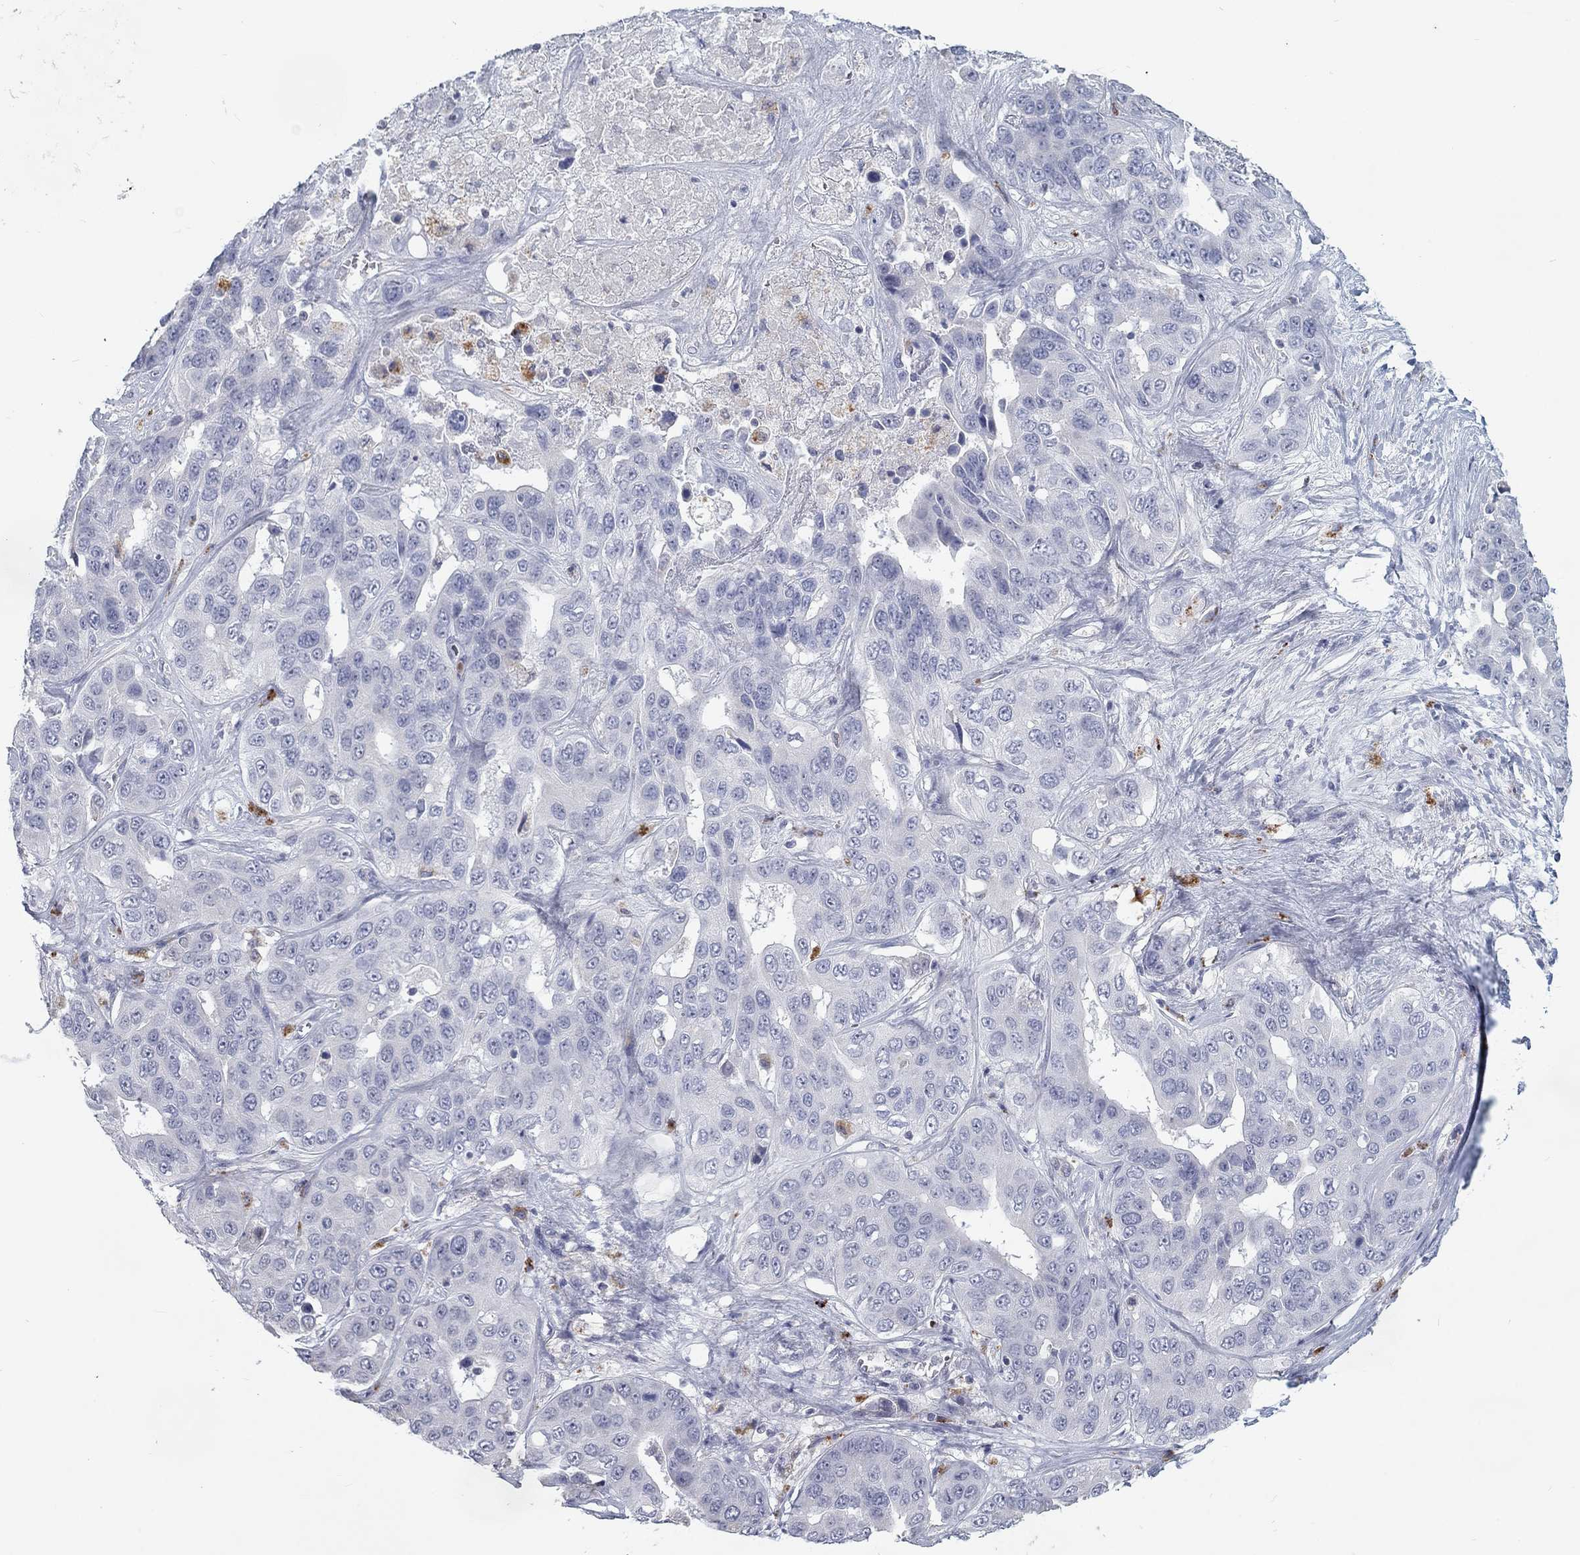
{"staining": {"intensity": "negative", "quantity": "none", "location": "none"}, "tissue": "liver cancer", "cell_type": "Tumor cells", "image_type": "cancer", "snomed": [{"axis": "morphology", "description": "Cholangiocarcinoma"}, {"axis": "topography", "description": "Liver"}], "caption": "This histopathology image is of liver cancer stained with IHC to label a protein in brown with the nuclei are counter-stained blue. There is no expression in tumor cells. Nuclei are stained in blue.", "gene": "MTSS2", "patient": {"sex": "female", "age": 52}}